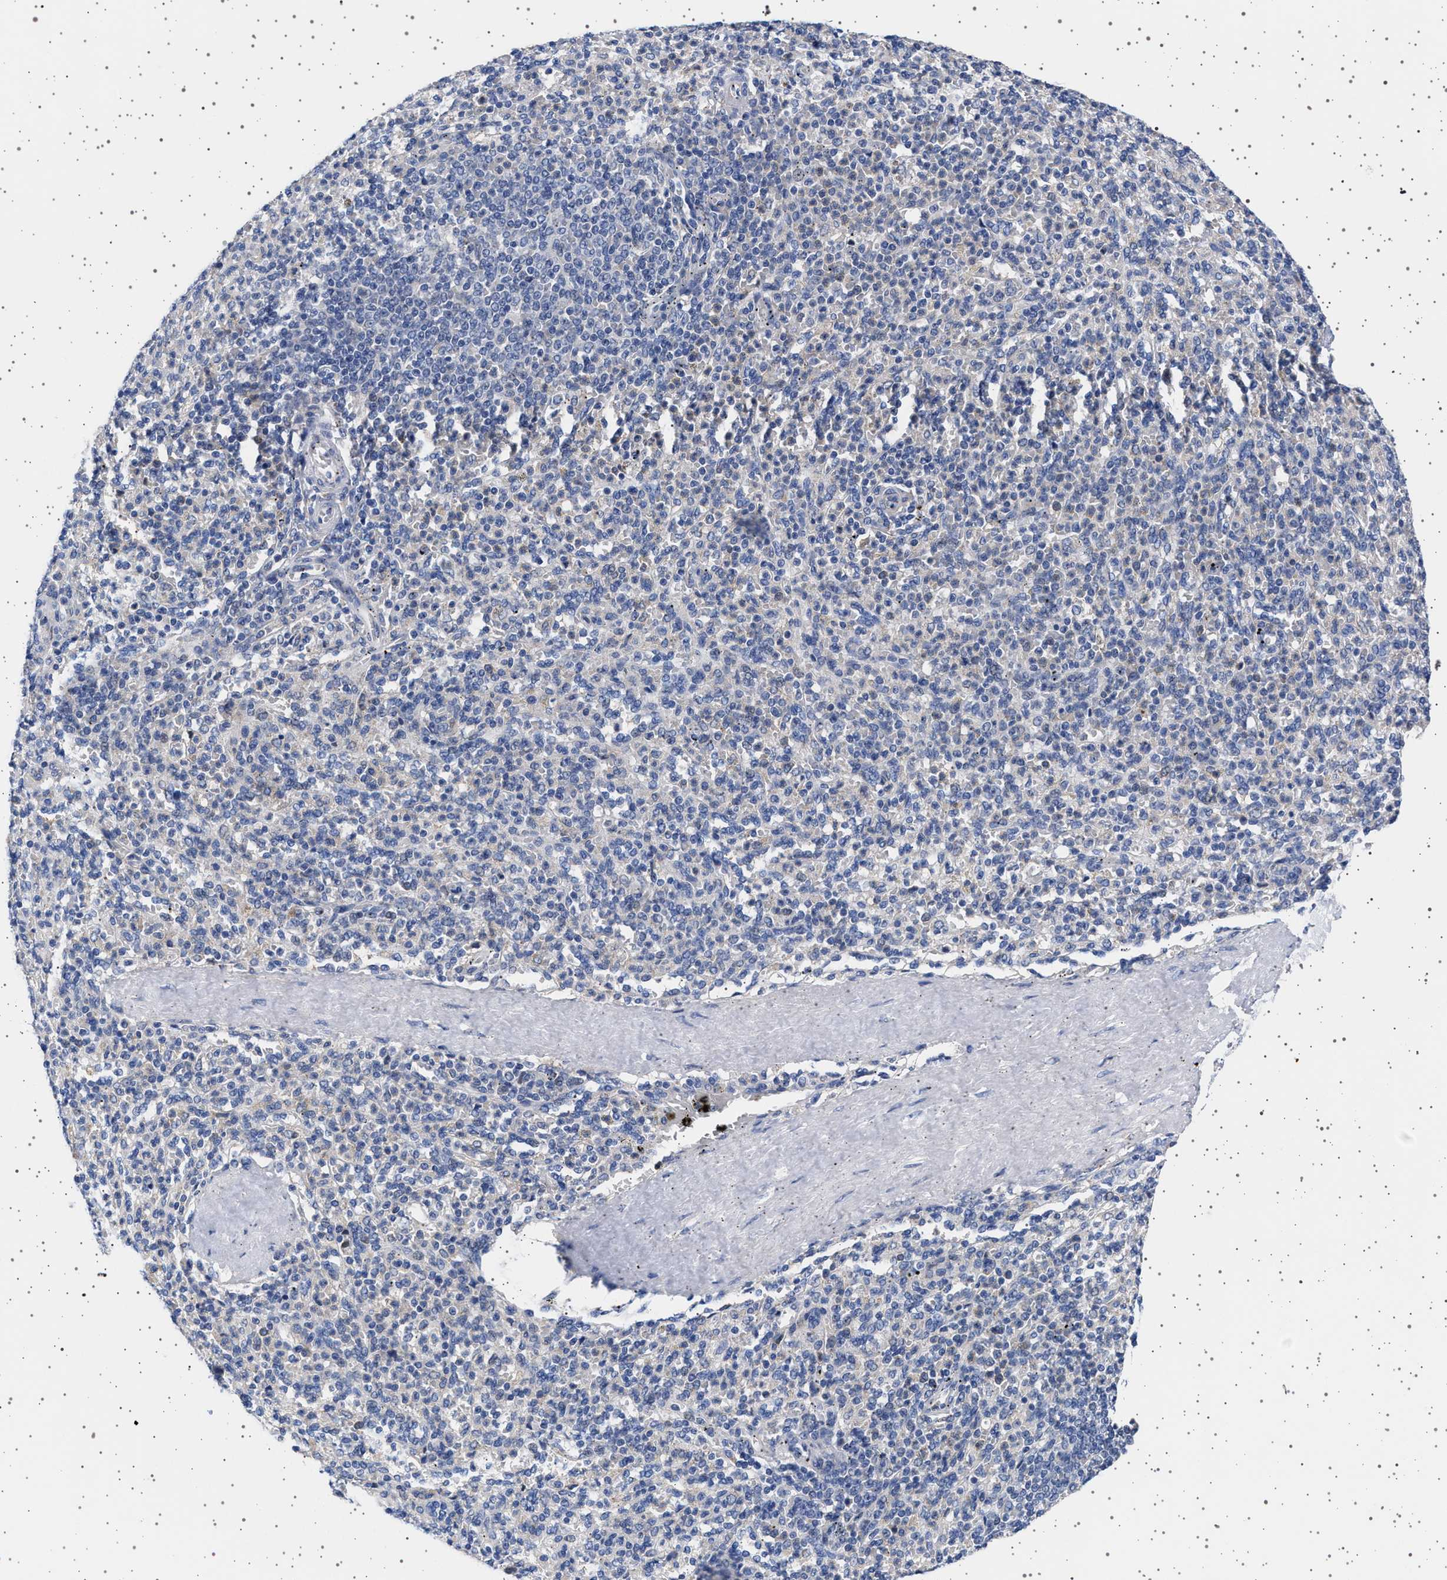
{"staining": {"intensity": "negative", "quantity": "none", "location": "none"}, "tissue": "spleen", "cell_type": "Cells in red pulp", "image_type": "normal", "snomed": [{"axis": "morphology", "description": "Normal tissue, NOS"}, {"axis": "topography", "description": "Spleen"}], "caption": "Normal spleen was stained to show a protein in brown. There is no significant positivity in cells in red pulp. (DAB immunohistochemistry, high magnification).", "gene": "TRMT10B", "patient": {"sex": "male", "age": 36}}